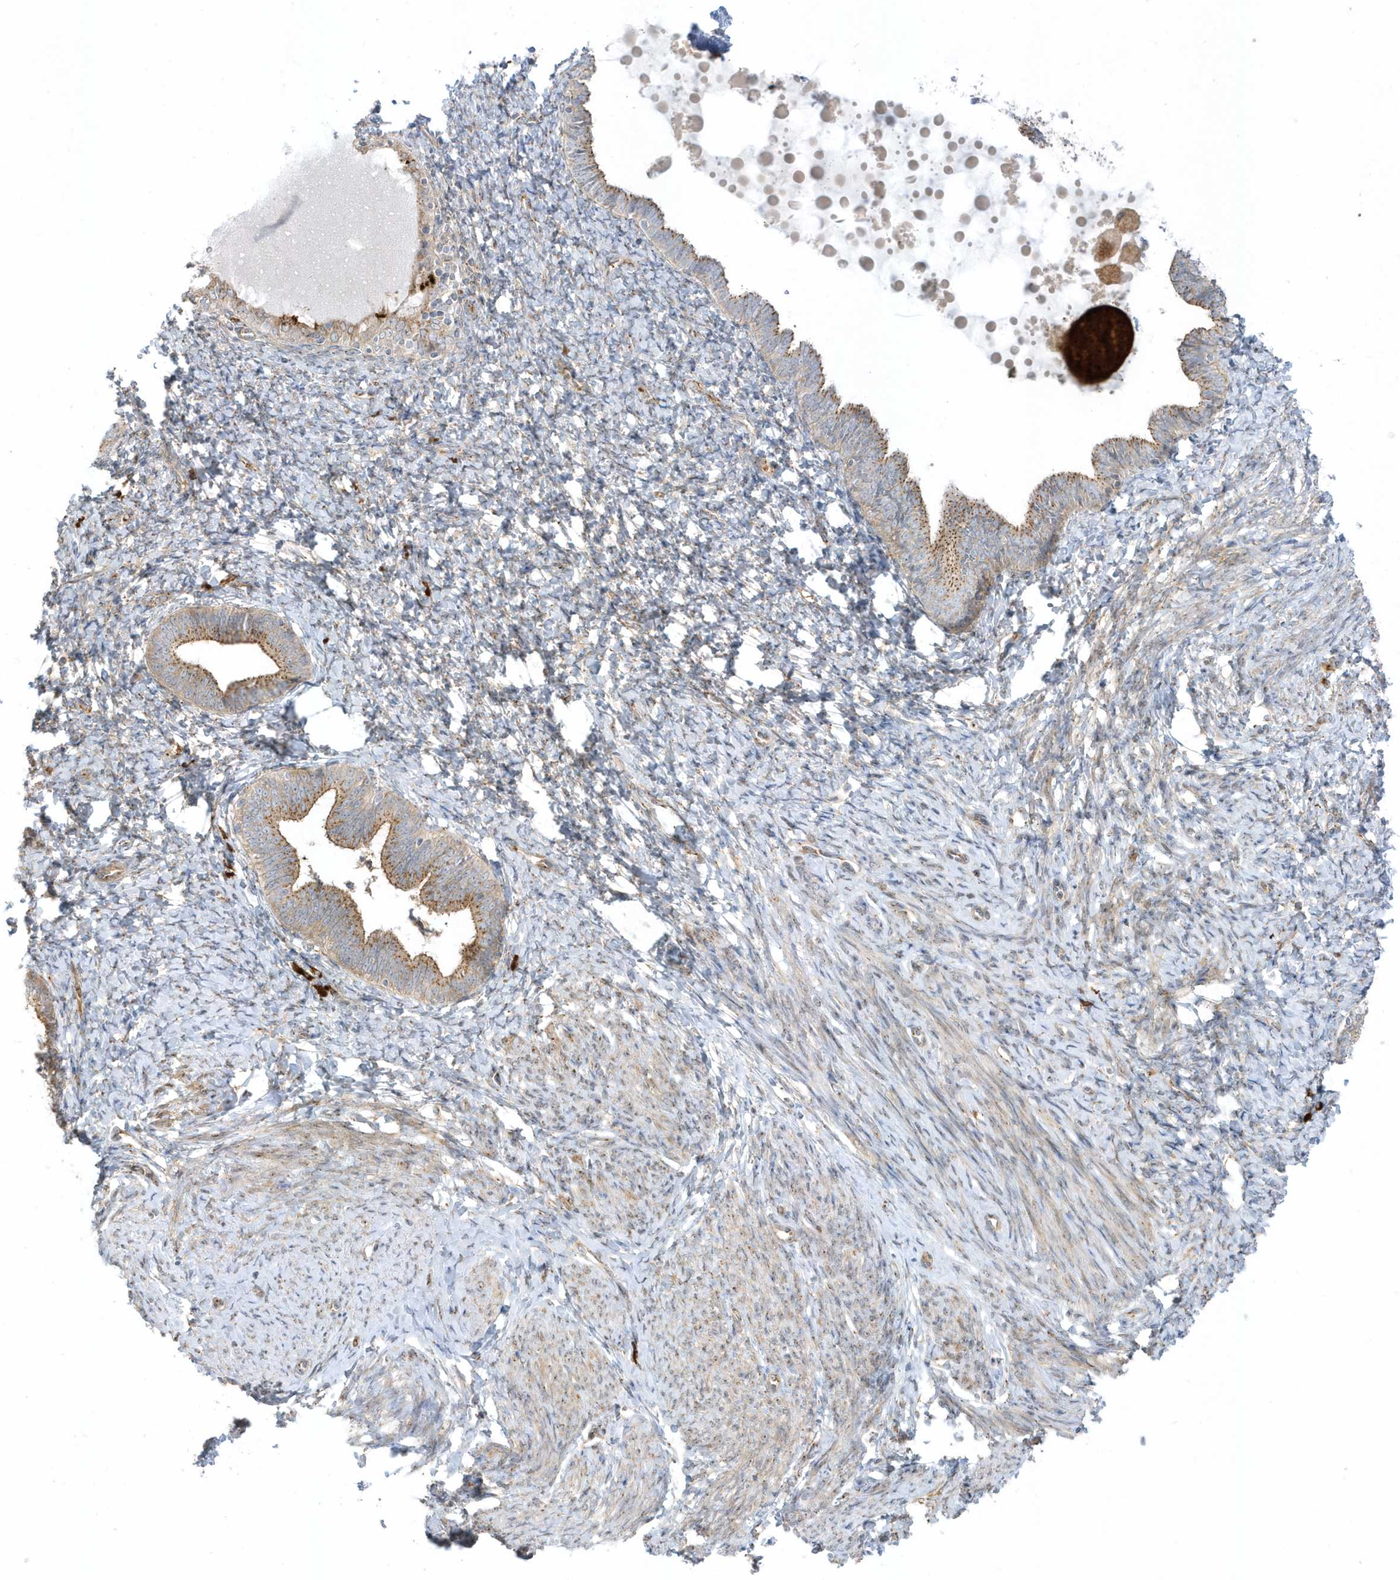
{"staining": {"intensity": "moderate", "quantity": ">75%", "location": "cytoplasmic/membranous"}, "tissue": "endometrium", "cell_type": "Cells in endometrial stroma", "image_type": "normal", "snomed": [{"axis": "morphology", "description": "Normal tissue, NOS"}, {"axis": "topography", "description": "Endometrium"}], "caption": "Immunohistochemistry micrograph of benign endometrium: endometrium stained using immunohistochemistry (IHC) exhibits medium levels of moderate protein expression localized specifically in the cytoplasmic/membranous of cells in endometrial stroma, appearing as a cytoplasmic/membranous brown color.", "gene": "RPP40", "patient": {"sex": "female", "age": 72}}